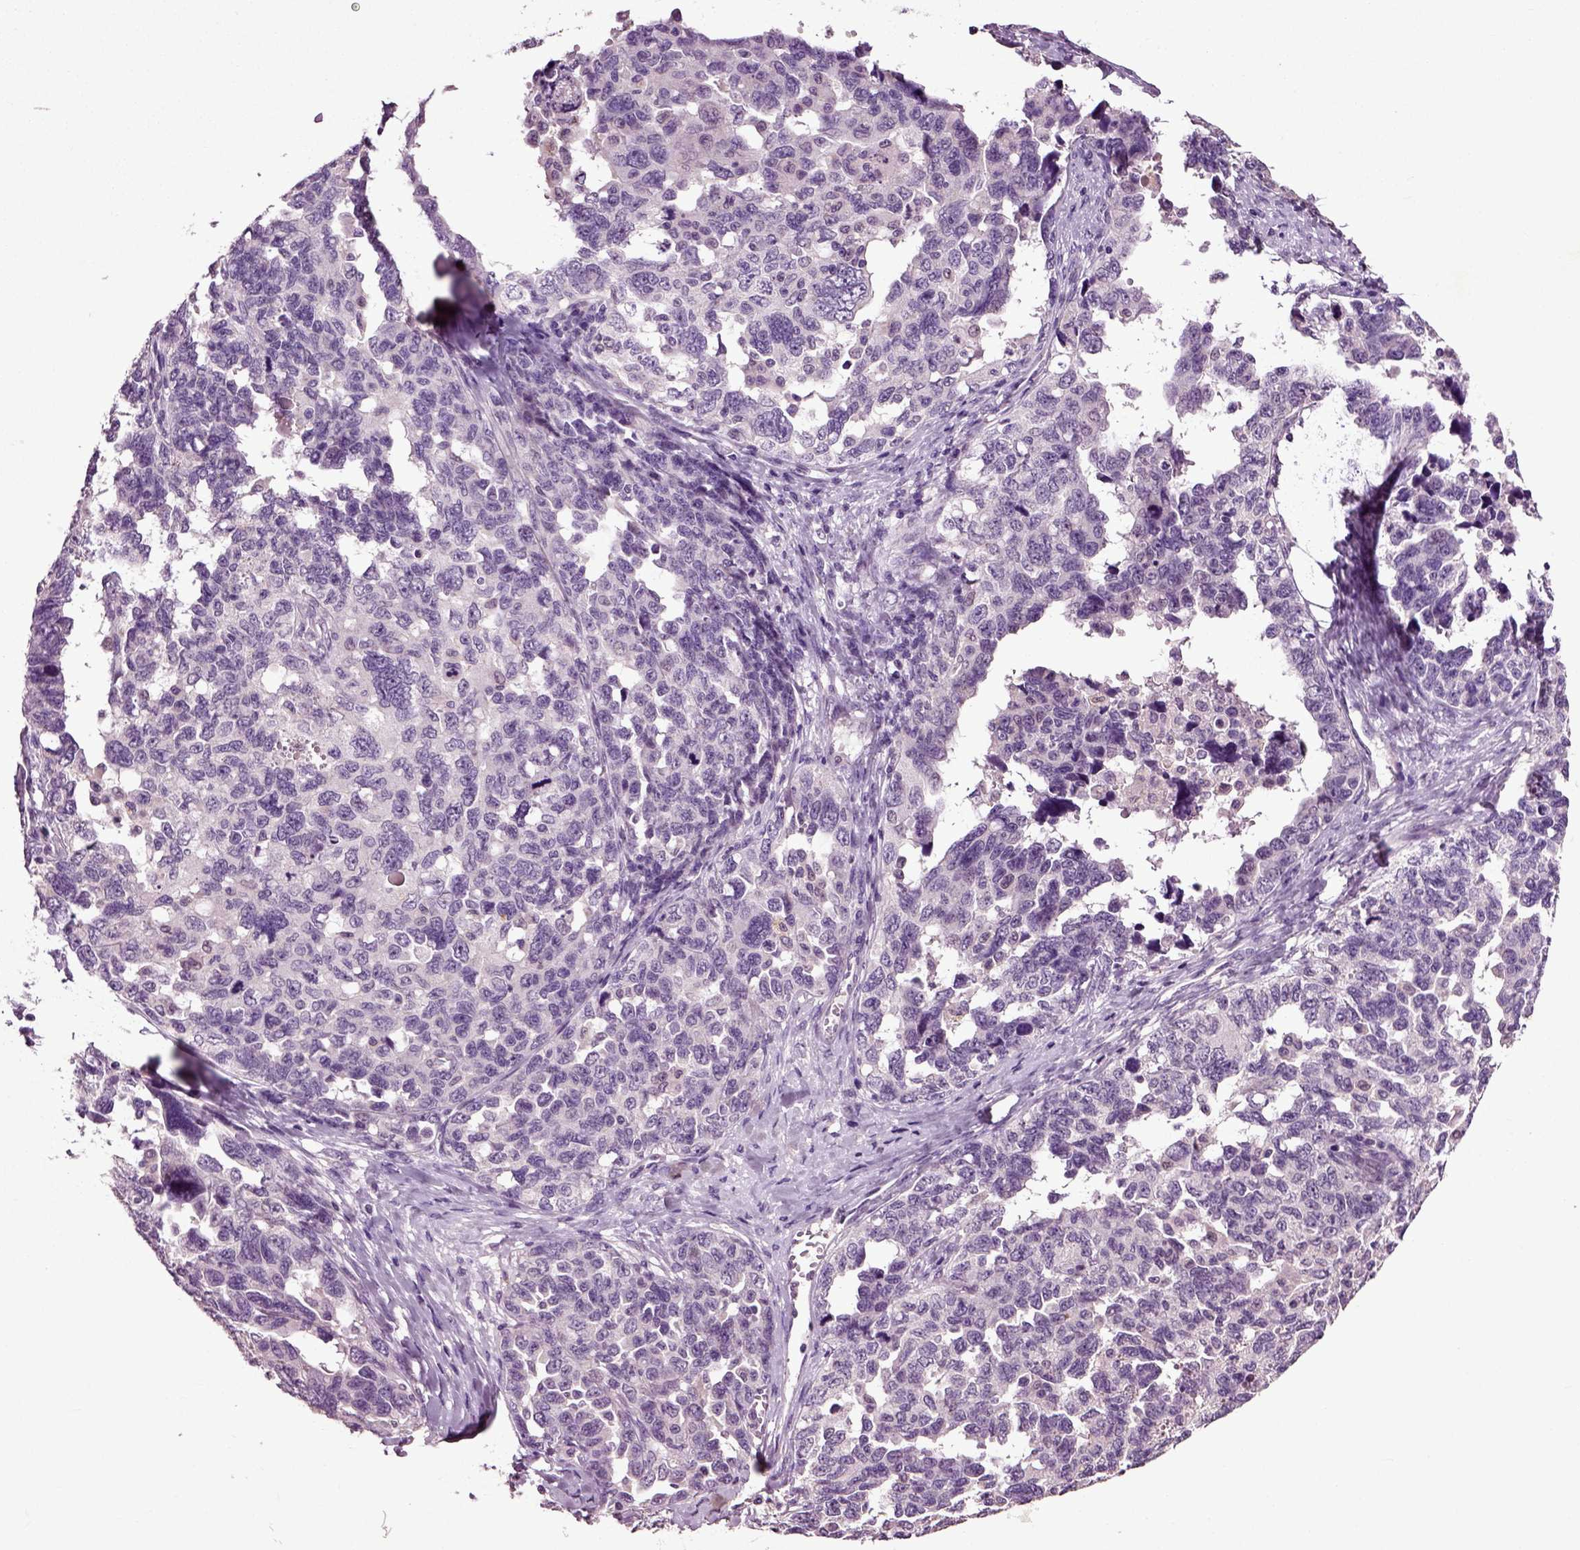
{"staining": {"intensity": "negative", "quantity": "none", "location": "none"}, "tissue": "ovarian cancer", "cell_type": "Tumor cells", "image_type": "cancer", "snomed": [{"axis": "morphology", "description": "Cystadenocarcinoma, serous, NOS"}, {"axis": "topography", "description": "Ovary"}], "caption": "Tumor cells are negative for protein expression in human ovarian cancer (serous cystadenocarcinoma).", "gene": "CRHR1", "patient": {"sex": "female", "age": 69}}